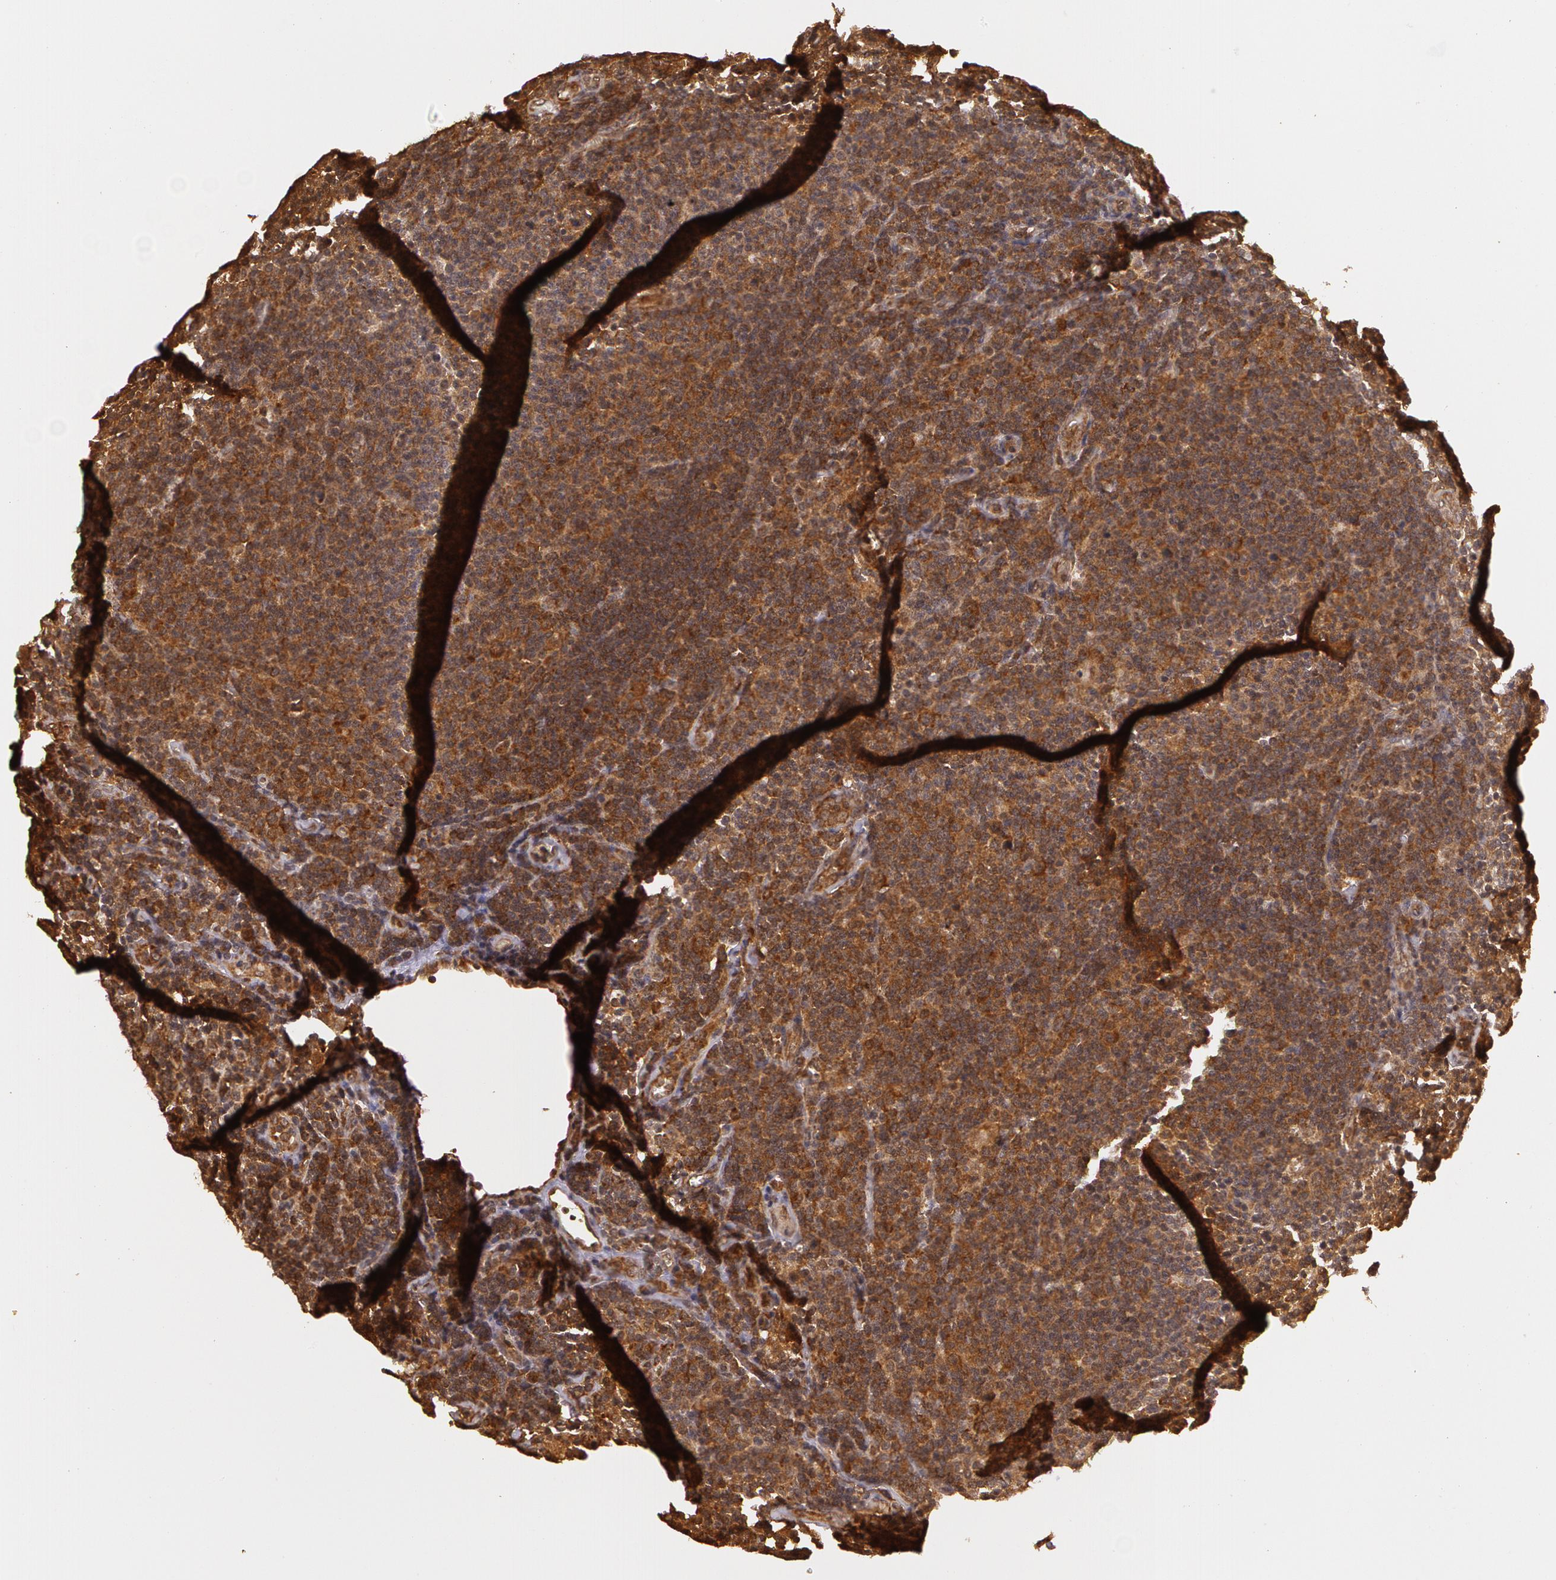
{"staining": {"intensity": "strong", "quantity": ">75%", "location": "cytoplasmic/membranous"}, "tissue": "lymphoma", "cell_type": "Tumor cells", "image_type": "cancer", "snomed": [{"axis": "morphology", "description": "Malignant lymphoma, non-Hodgkin's type, Low grade"}, {"axis": "topography", "description": "Lymph node"}], "caption": "Immunohistochemistry micrograph of low-grade malignant lymphoma, non-Hodgkin's type stained for a protein (brown), which exhibits high levels of strong cytoplasmic/membranous expression in about >75% of tumor cells.", "gene": "ASCC2", "patient": {"sex": "male", "age": 74}}